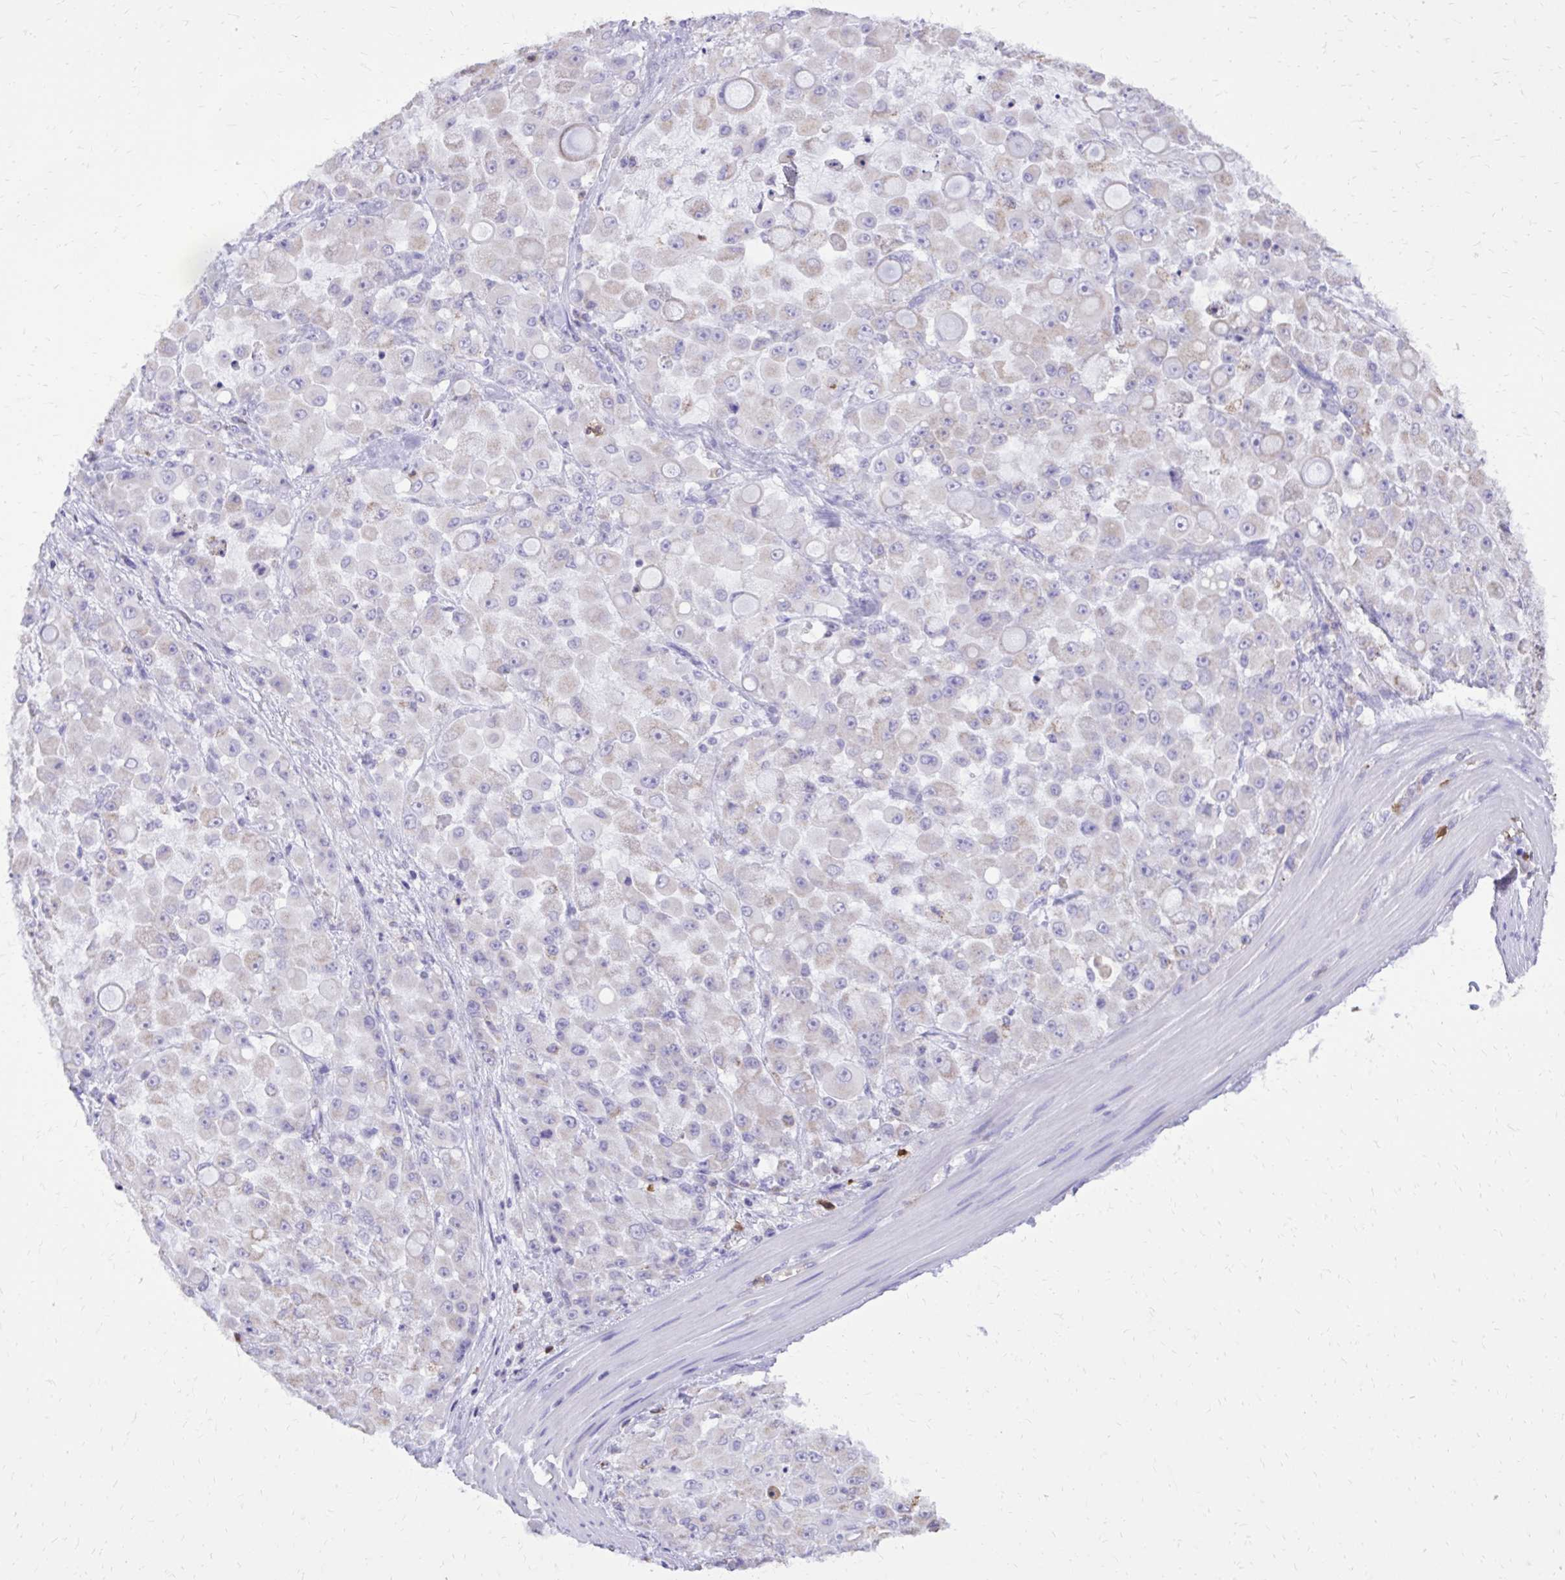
{"staining": {"intensity": "negative", "quantity": "none", "location": "none"}, "tissue": "stomach cancer", "cell_type": "Tumor cells", "image_type": "cancer", "snomed": [{"axis": "morphology", "description": "Adenocarcinoma, NOS"}, {"axis": "topography", "description": "Stomach"}], "caption": "This is an immunohistochemistry micrograph of human adenocarcinoma (stomach). There is no expression in tumor cells.", "gene": "CAT", "patient": {"sex": "female", "age": 76}}